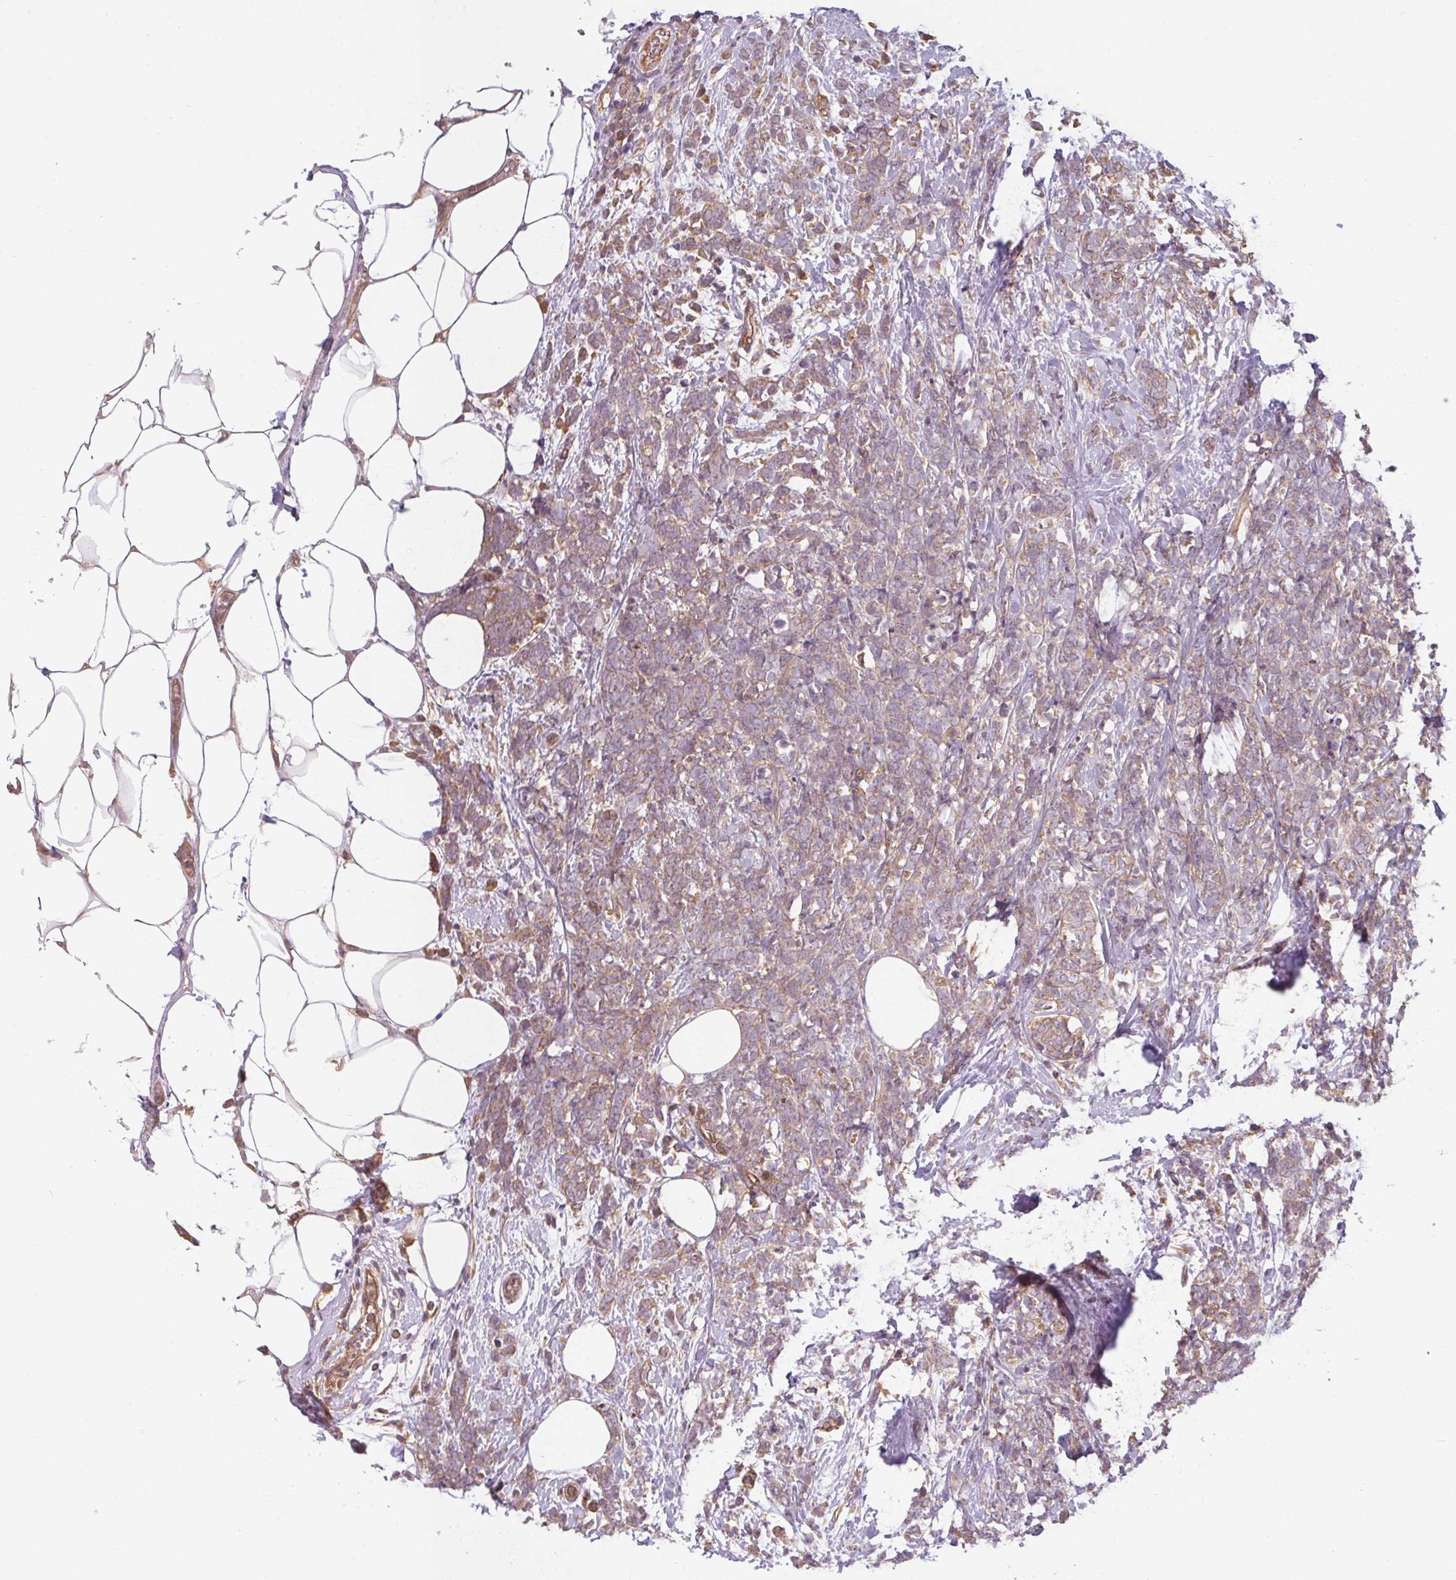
{"staining": {"intensity": "weak", "quantity": ">75%", "location": "cytoplasmic/membranous"}, "tissue": "breast cancer", "cell_type": "Tumor cells", "image_type": "cancer", "snomed": [{"axis": "morphology", "description": "Lobular carcinoma"}, {"axis": "topography", "description": "Breast"}], "caption": "Breast cancer tissue reveals weak cytoplasmic/membranous staining in about >75% of tumor cells", "gene": "RNF31", "patient": {"sex": "female", "age": 58}}